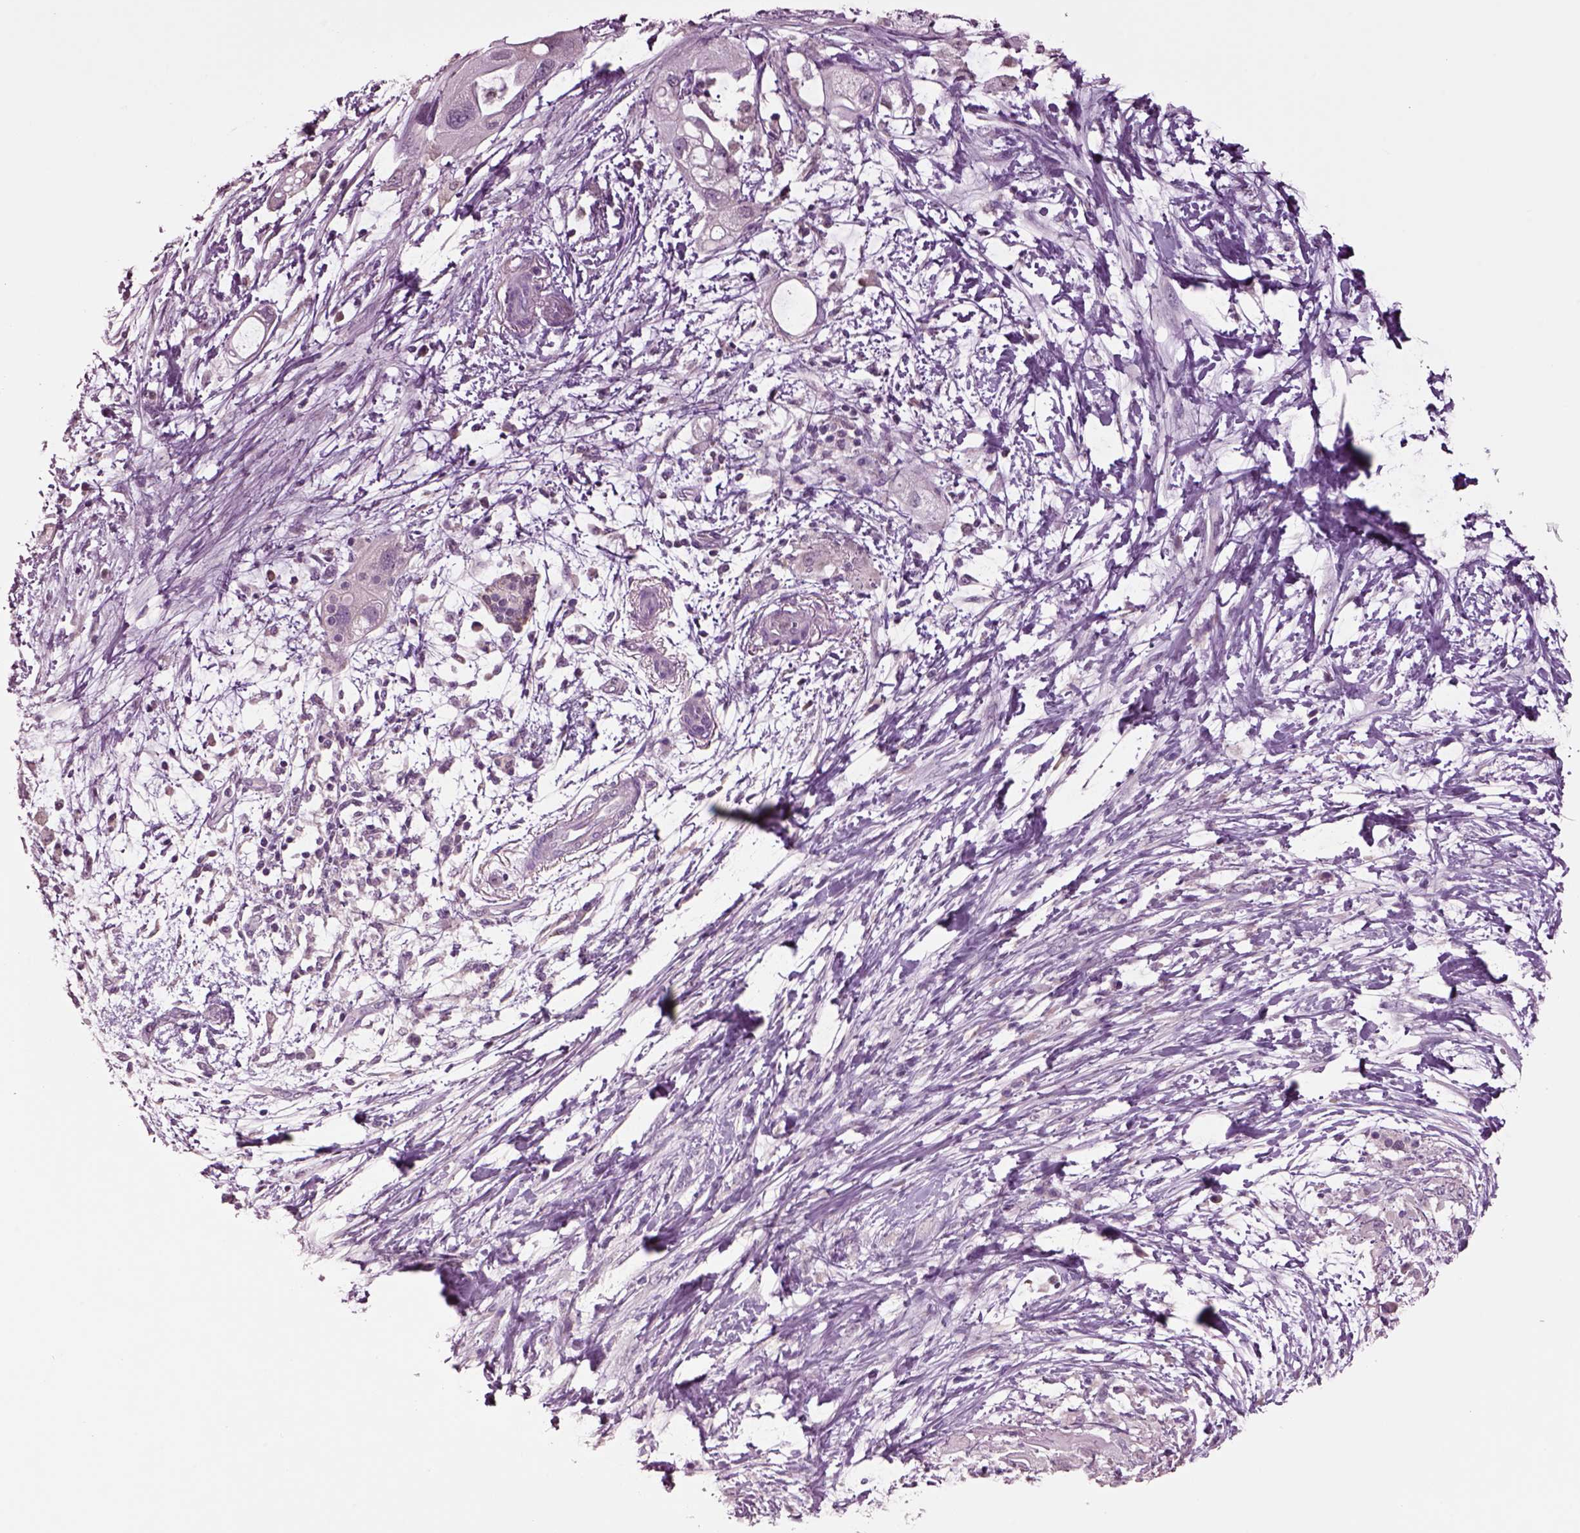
{"staining": {"intensity": "negative", "quantity": "none", "location": "none"}, "tissue": "pancreatic cancer", "cell_type": "Tumor cells", "image_type": "cancer", "snomed": [{"axis": "morphology", "description": "Adenocarcinoma, NOS"}, {"axis": "topography", "description": "Pancreas"}], "caption": "This image is of pancreatic cancer (adenocarcinoma) stained with immunohistochemistry to label a protein in brown with the nuclei are counter-stained blue. There is no expression in tumor cells.", "gene": "CLPSL1", "patient": {"sex": "female", "age": 72}}